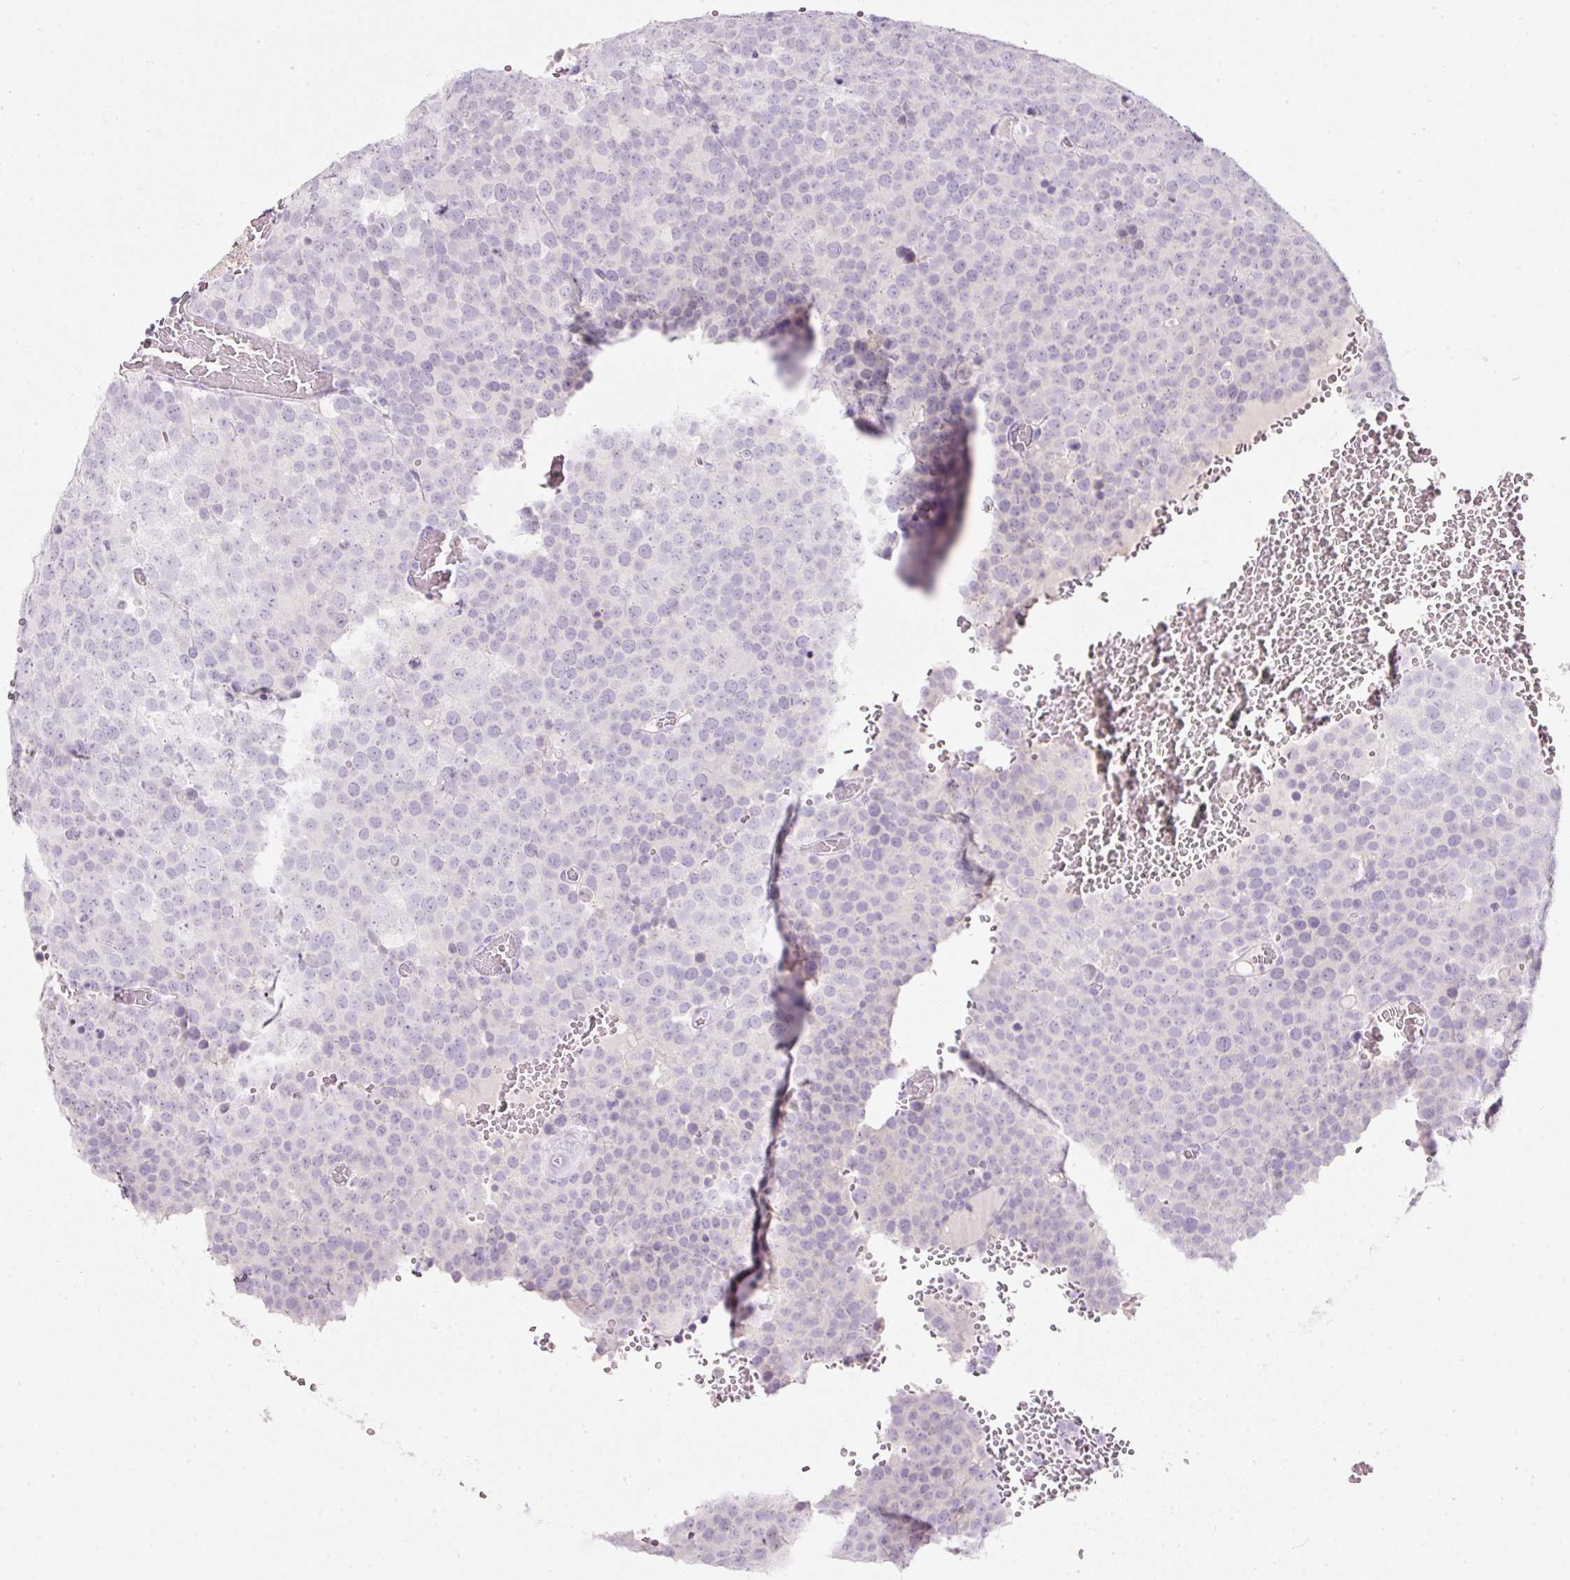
{"staining": {"intensity": "negative", "quantity": "none", "location": "none"}, "tissue": "testis cancer", "cell_type": "Tumor cells", "image_type": "cancer", "snomed": [{"axis": "morphology", "description": "Seminoma, NOS"}, {"axis": "topography", "description": "Testis"}], "caption": "Tumor cells are negative for protein expression in human seminoma (testis).", "gene": "SLC2A2", "patient": {"sex": "male", "age": 71}}